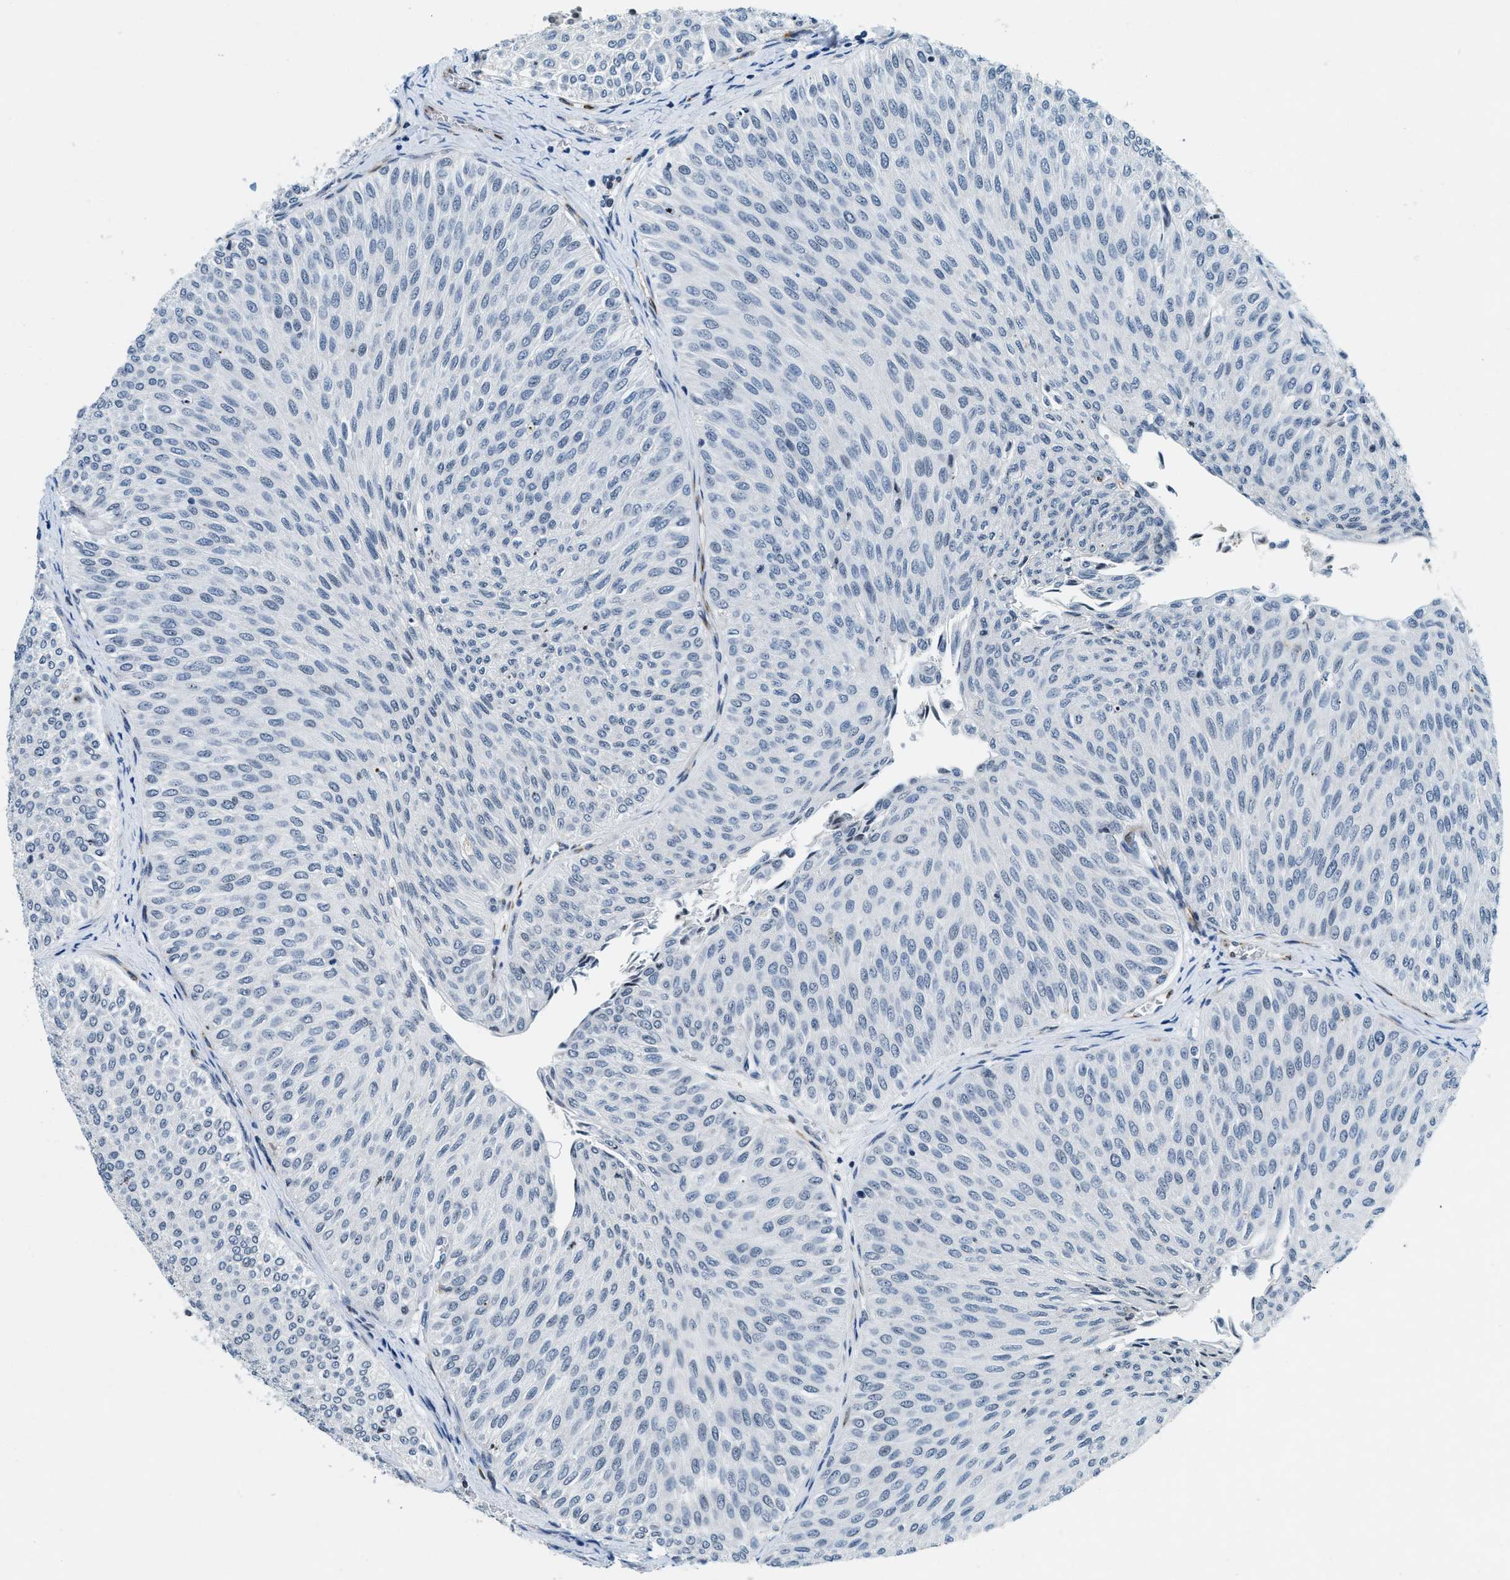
{"staining": {"intensity": "negative", "quantity": "none", "location": "none"}, "tissue": "urothelial cancer", "cell_type": "Tumor cells", "image_type": "cancer", "snomed": [{"axis": "morphology", "description": "Urothelial carcinoma, Low grade"}, {"axis": "topography", "description": "Urinary bladder"}], "caption": "Protein analysis of urothelial cancer reveals no significant staining in tumor cells. (DAB IHC with hematoxylin counter stain).", "gene": "UVRAG", "patient": {"sex": "male", "age": 78}}